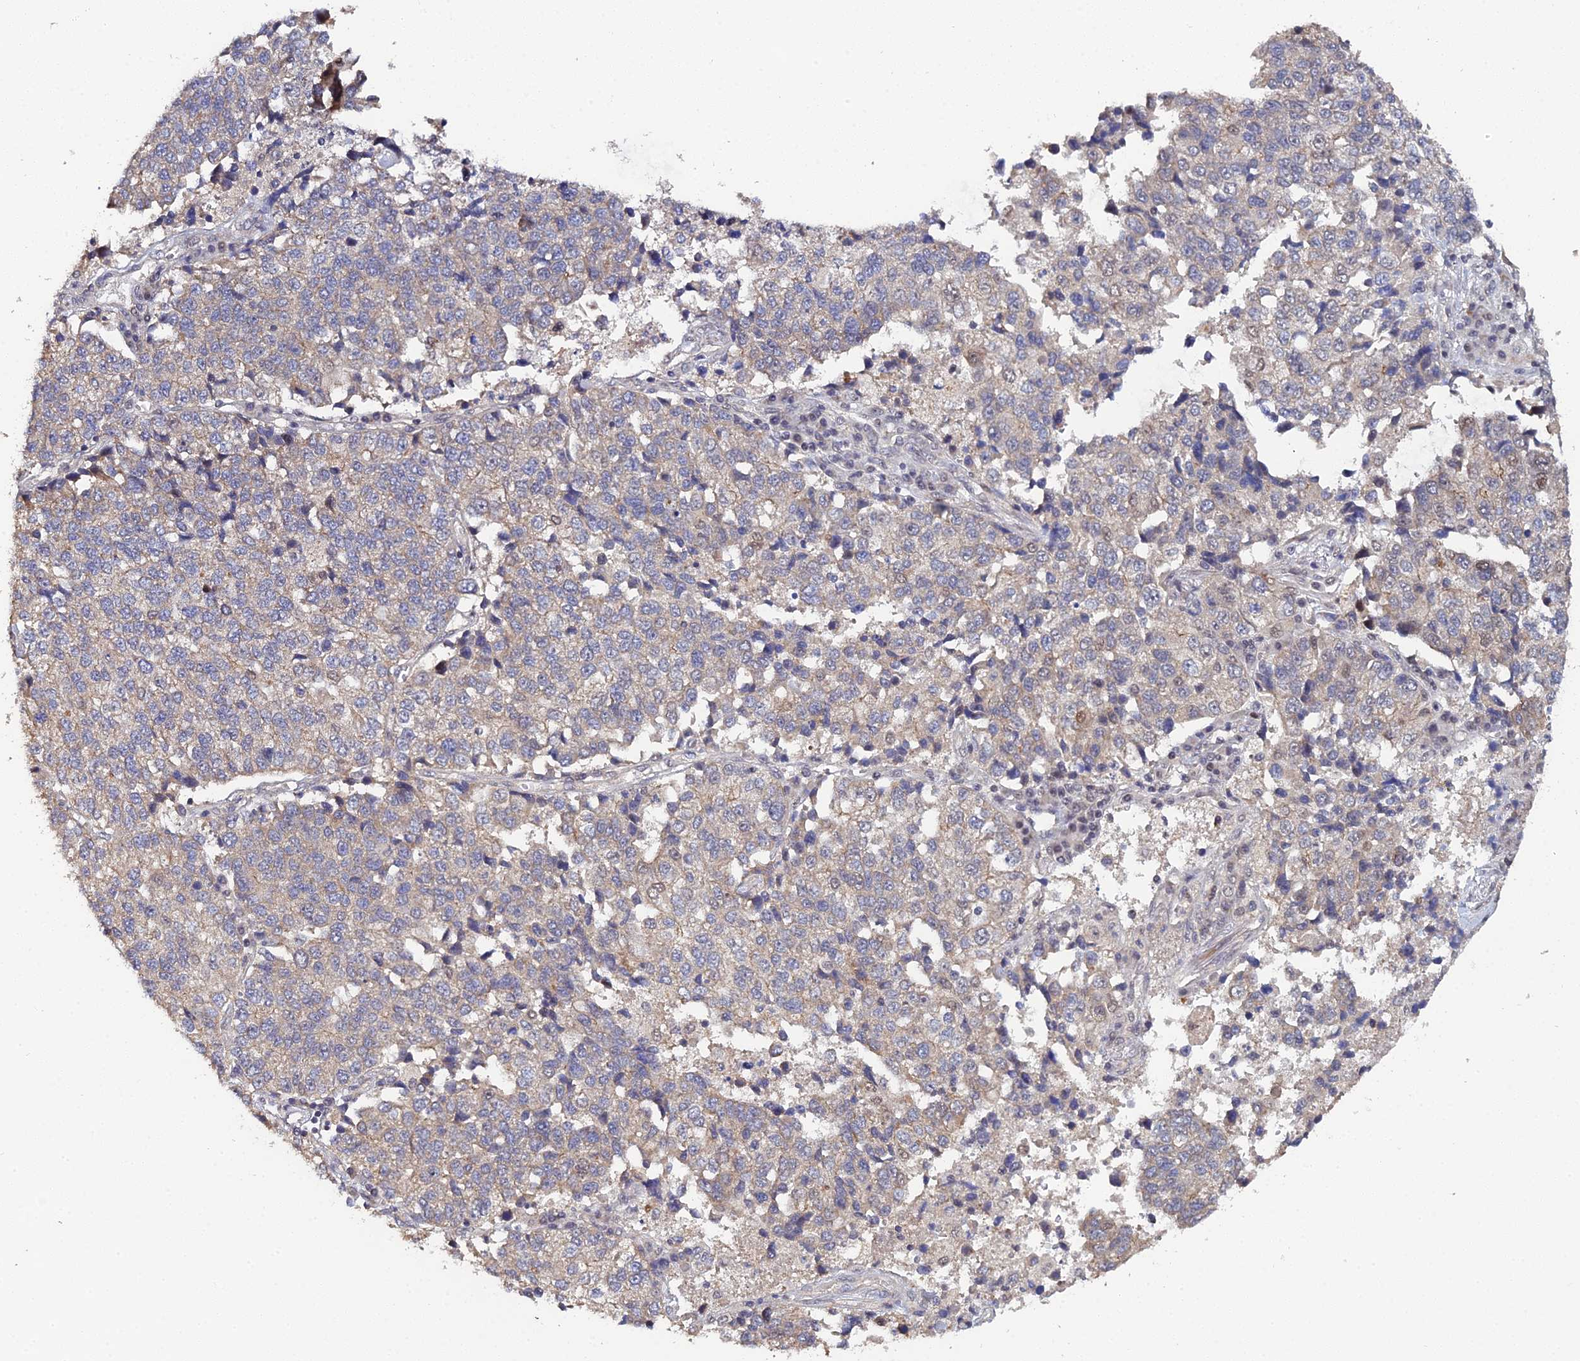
{"staining": {"intensity": "weak", "quantity": "<25%", "location": "cytoplasmic/membranous"}, "tissue": "lung cancer", "cell_type": "Tumor cells", "image_type": "cancer", "snomed": [{"axis": "morphology", "description": "Adenocarcinoma, NOS"}, {"axis": "topography", "description": "Lung"}], "caption": "The histopathology image shows no significant expression in tumor cells of lung cancer (adenocarcinoma).", "gene": "ERCC5", "patient": {"sex": "male", "age": 49}}